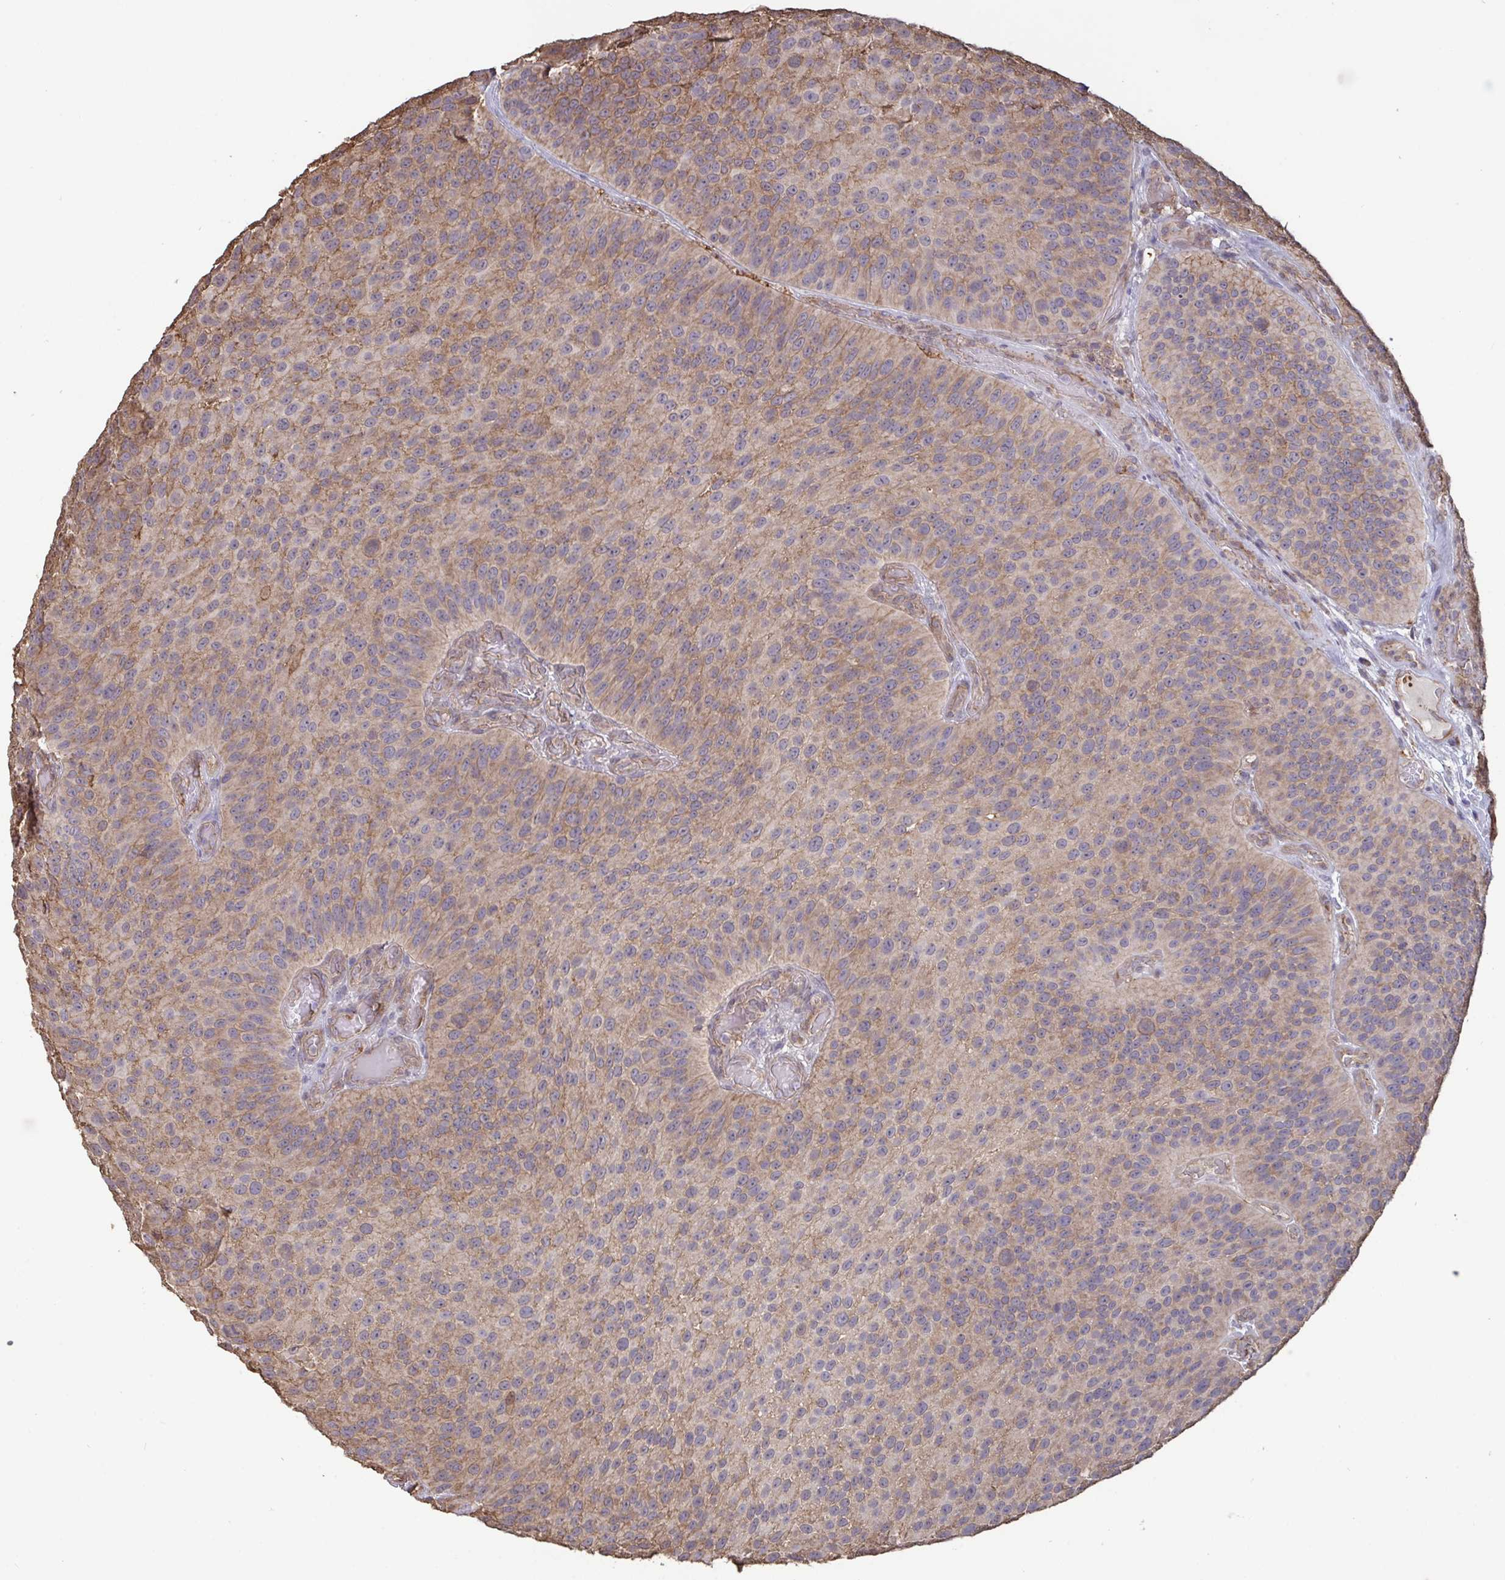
{"staining": {"intensity": "weak", "quantity": "25%-75%", "location": "cytoplasmic/membranous"}, "tissue": "urothelial cancer", "cell_type": "Tumor cells", "image_type": "cancer", "snomed": [{"axis": "morphology", "description": "Urothelial carcinoma, Low grade"}, {"axis": "topography", "description": "Urinary bladder"}], "caption": "There is low levels of weak cytoplasmic/membranous staining in tumor cells of urothelial cancer, as demonstrated by immunohistochemical staining (brown color).", "gene": "ISCU", "patient": {"sex": "male", "age": 76}}